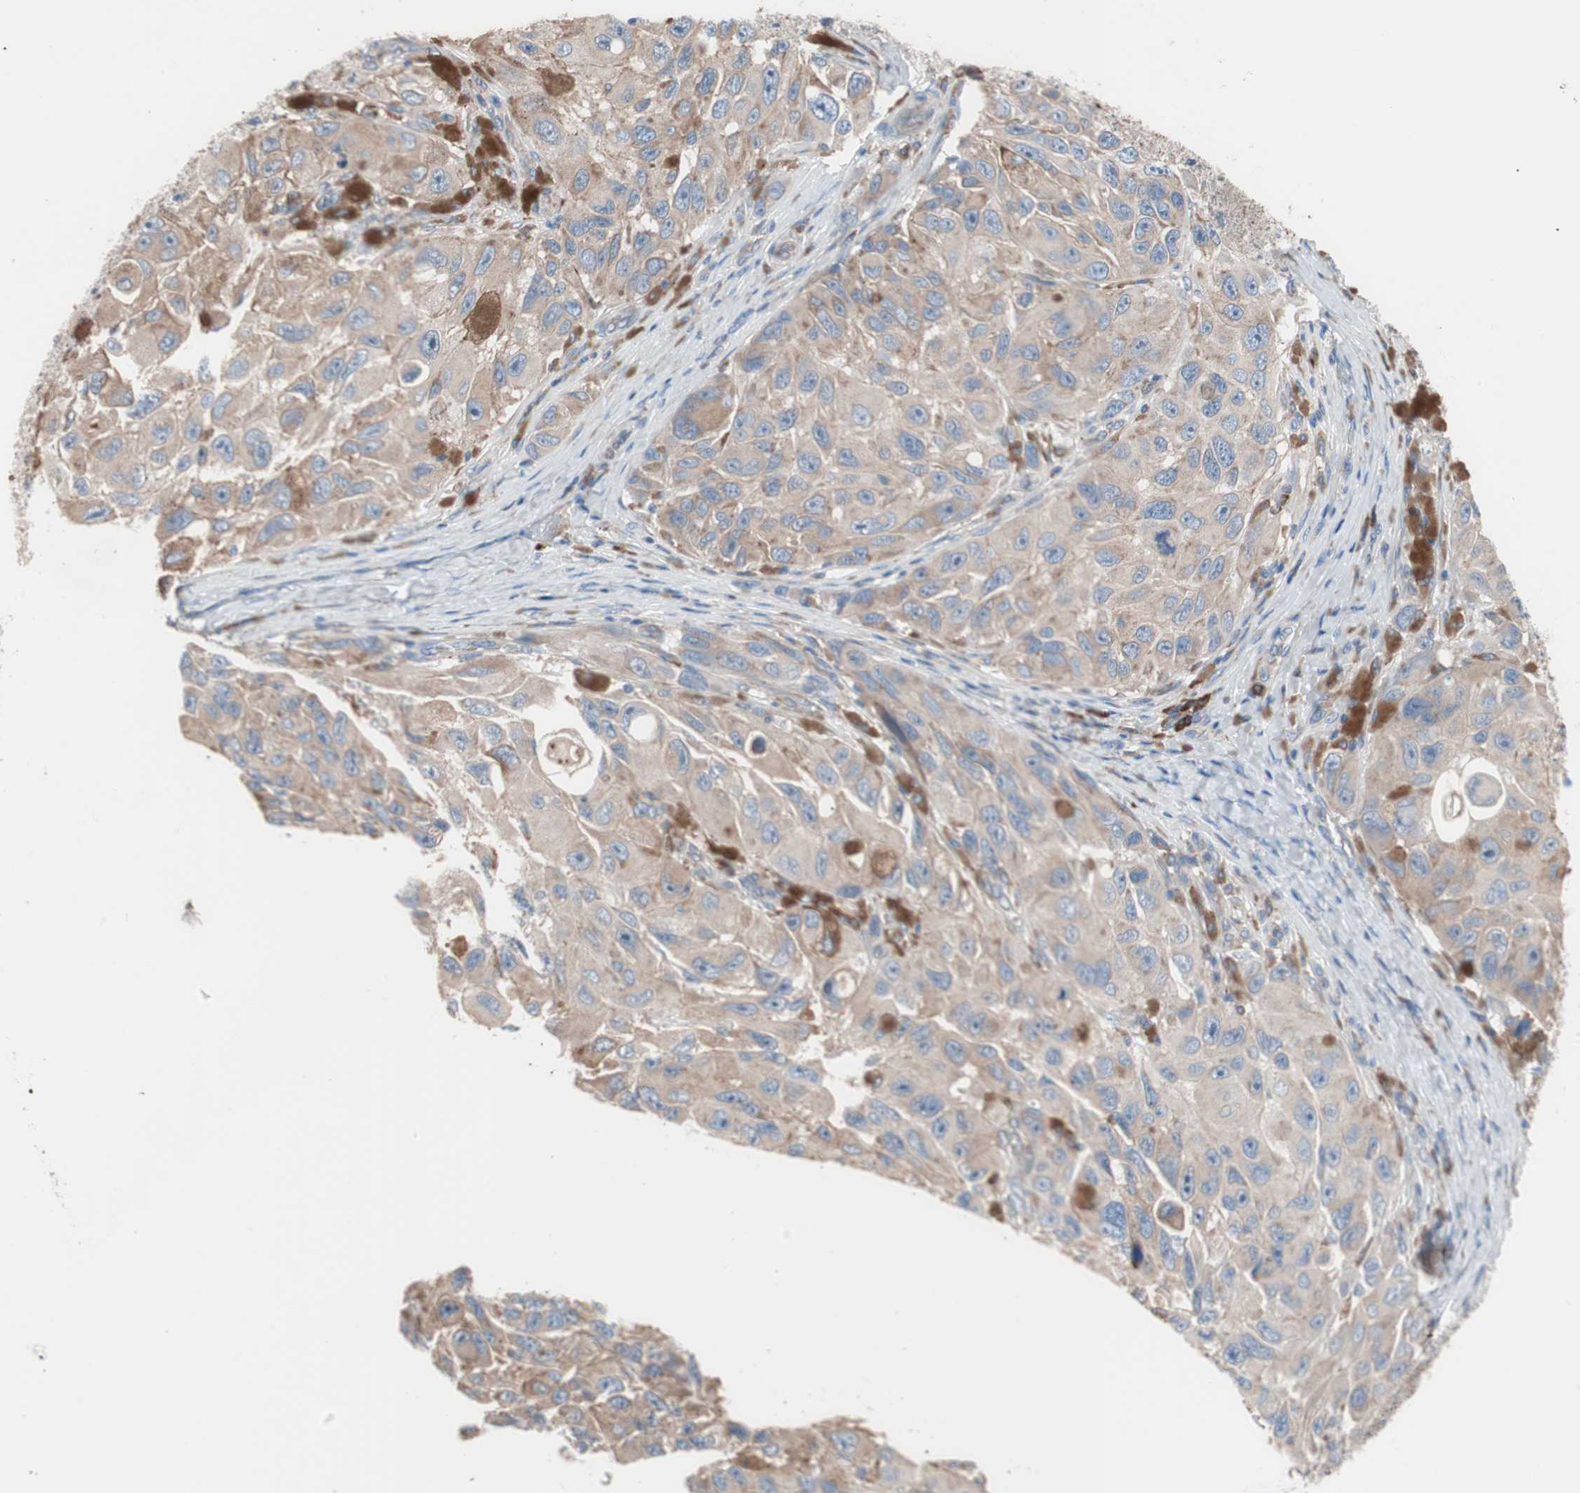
{"staining": {"intensity": "weak", "quantity": ">75%", "location": "cytoplasmic/membranous"}, "tissue": "melanoma", "cell_type": "Tumor cells", "image_type": "cancer", "snomed": [{"axis": "morphology", "description": "Malignant melanoma, NOS"}, {"axis": "topography", "description": "Skin"}], "caption": "Immunohistochemistry staining of melanoma, which reveals low levels of weak cytoplasmic/membranous expression in approximately >75% of tumor cells indicating weak cytoplasmic/membranous protein staining. The staining was performed using DAB (3,3'-diaminobenzidine) (brown) for protein detection and nuclei were counterstained in hematoxylin (blue).", "gene": "SLC27A4", "patient": {"sex": "female", "age": 73}}